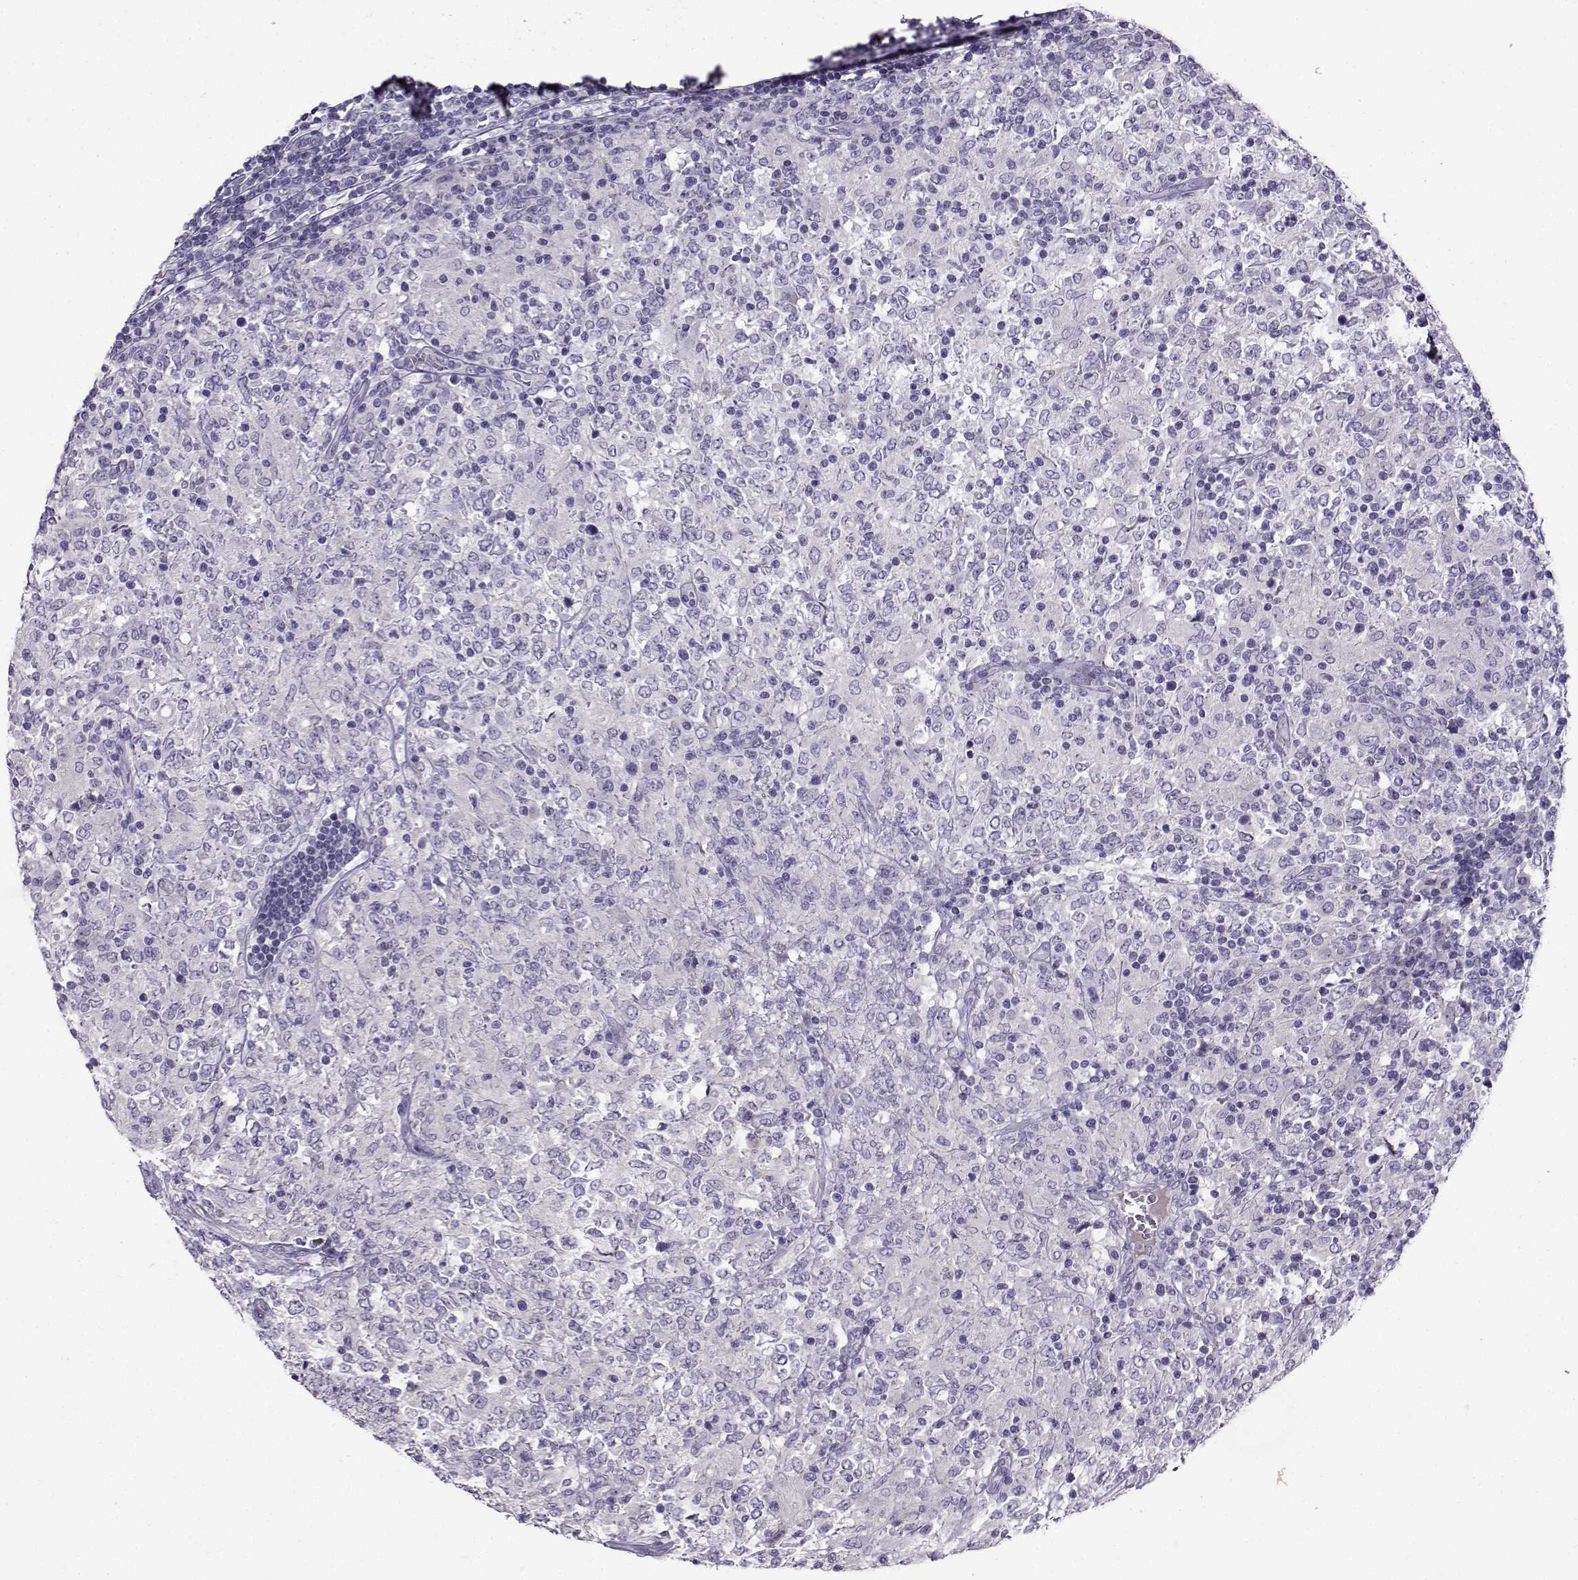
{"staining": {"intensity": "negative", "quantity": "none", "location": "none"}, "tissue": "lymphoma", "cell_type": "Tumor cells", "image_type": "cancer", "snomed": [{"axis": "morphology", "description": "Malignant lymphoma, non-Hodgkin's type, High grade"}, {"axis": "topography", "description": "Lymph node"}], "caption": "Lymphoma was stained to show a protein in brown. There is no significant staining in tumor cells.", "gene": "CRYBB1", "patient": {"sex": "female", "age": 84}}